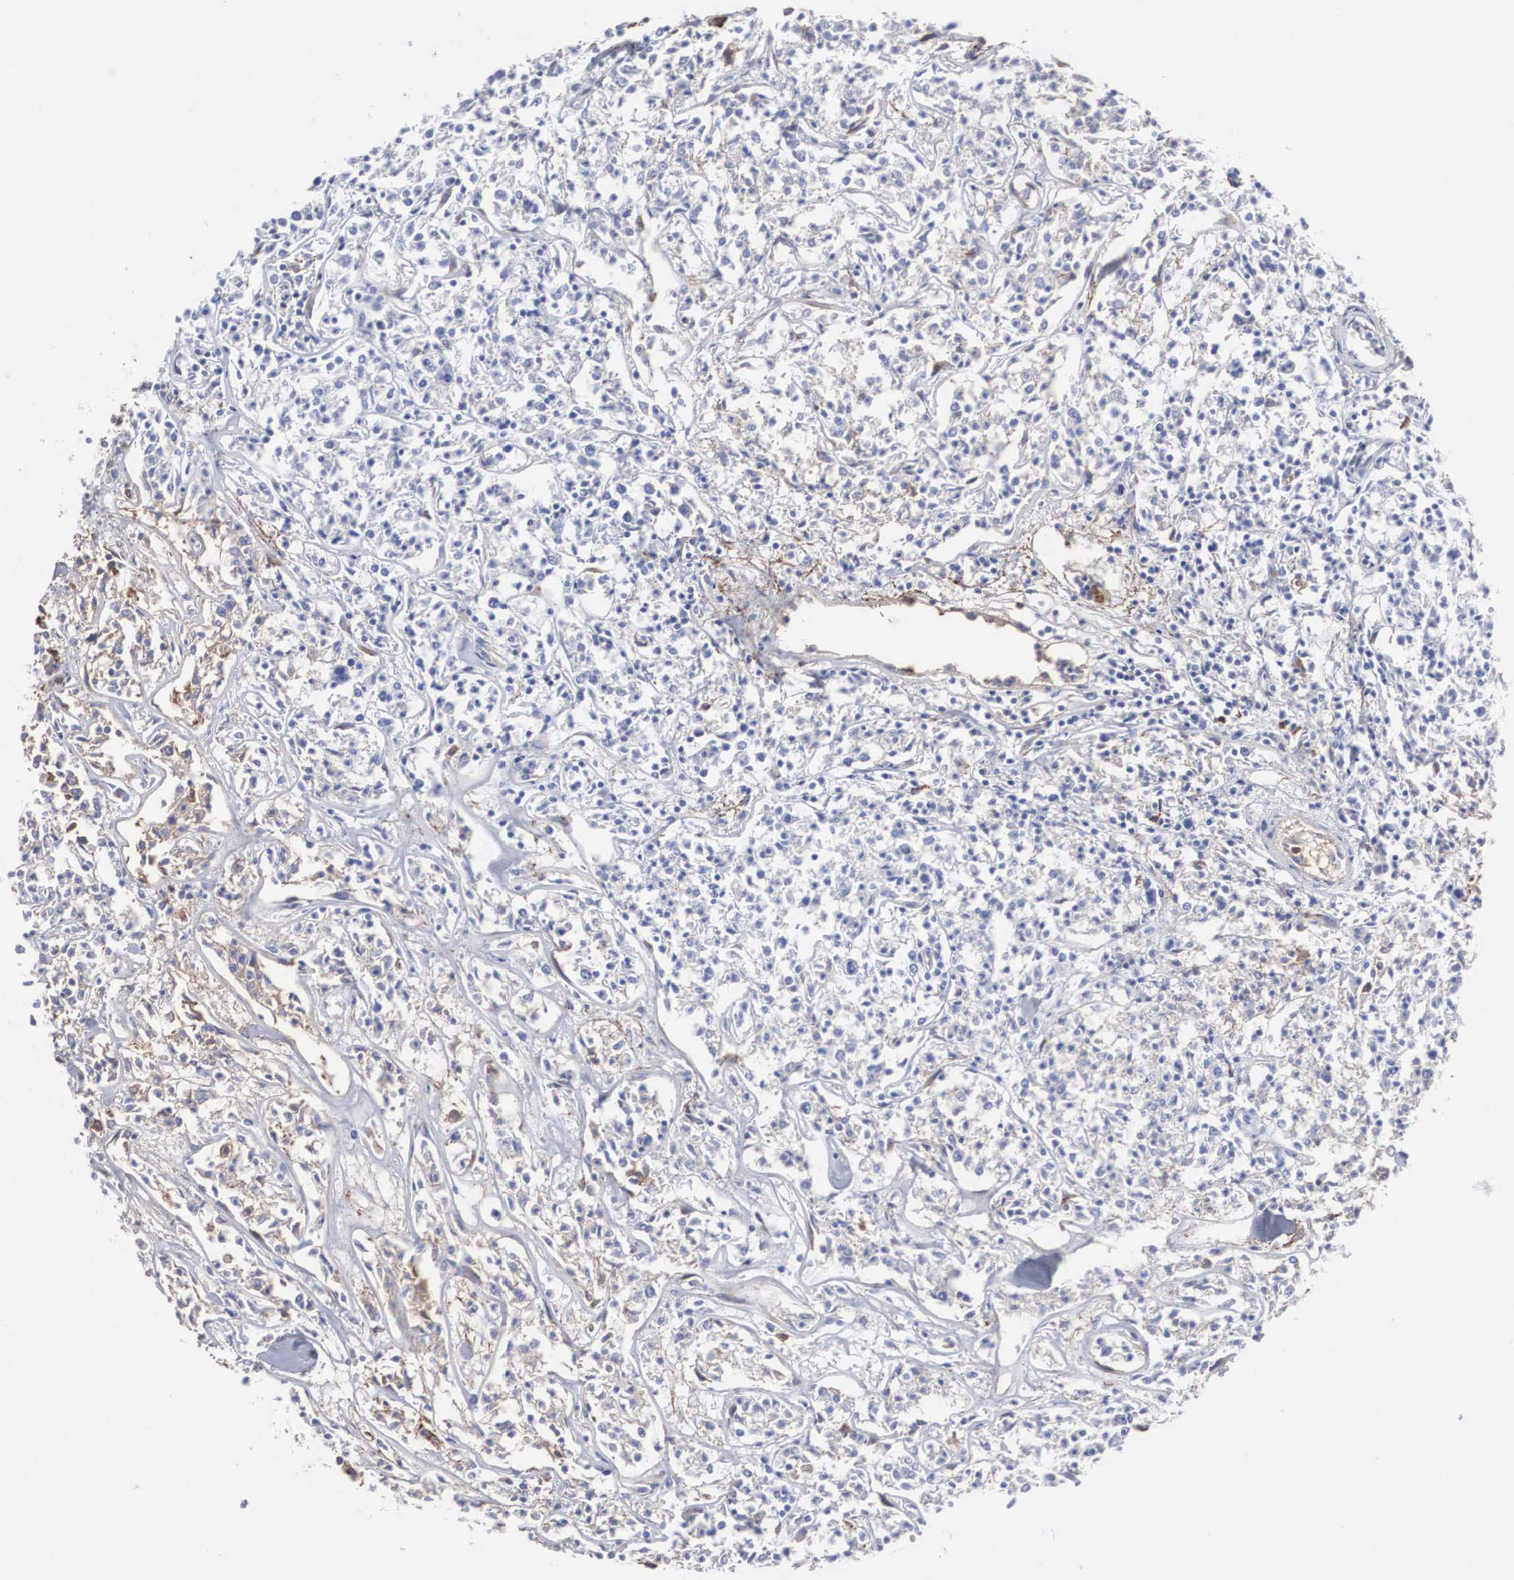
{"staining": {"intensity": "moderate", "quantity": "25%-75%", "location": "cytoplasmic/membranous"}, "tissue": "lymphoma", "cell_type": "Tumor cells", "image_type": "cancer", "snomed": [{"axis": "morphology", "description": "Malignant lymphoma, non-Hodgkin's type, Low grade"}, {"axis": "topography", "description": "Small intestine"}], "caption": "DAB (3,3'-diaminobenzidine) immunohistochemical staining of low-grade malignant lymphoma, non-Hodgkin's type shows moderate cytoplasmic/membranous protein positivity in about 25%-75% of tumor cells.", "gene": "LGALS3BP", "patient": {"sex": "female", "age": 59}}